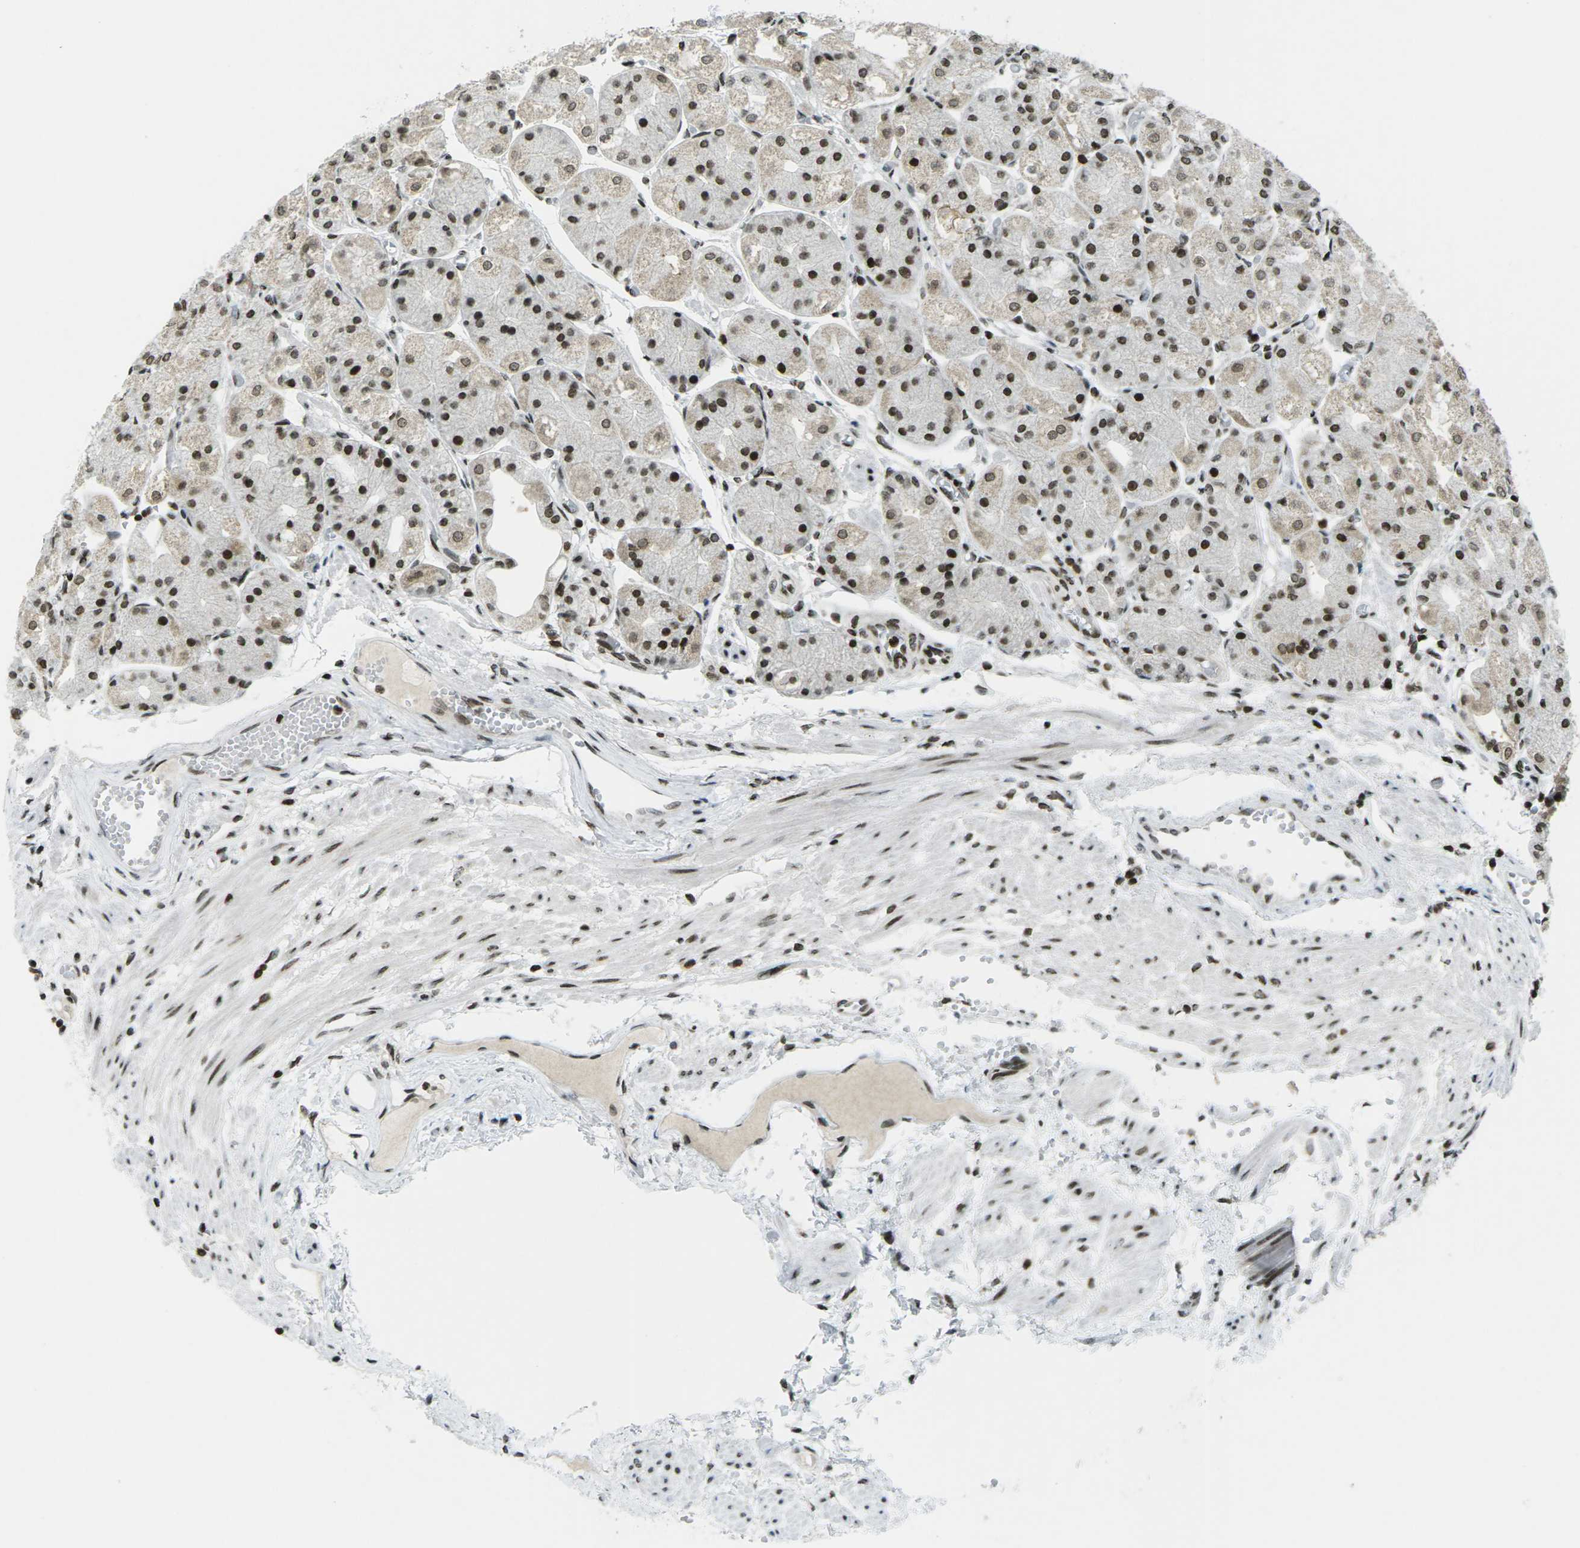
{"staining": {"intensity": "strong", "quantity": ">75%", "location": "nuclear"}, "tissue": "stomach", "cell_type": "Glandular cells", "image_type": "normal", "snomed": [{"axis": "morphology", "description": "Normal tissue, NOS"}, {"axis": "topography", "description": "Stomach, upper"}], "caption": "Protein expression analysis of unremarkable stomach displays strong nuclear positivity in about >75% of glandular cells. The protein of interest is stained brown, and the nuclei are stained in blue (DAB (3,3'-diaminobenzidine) IHC with brightfield microscopy, high magnification).", "gene": "EME1", "patient": {"sex": "male", "age": 72}}